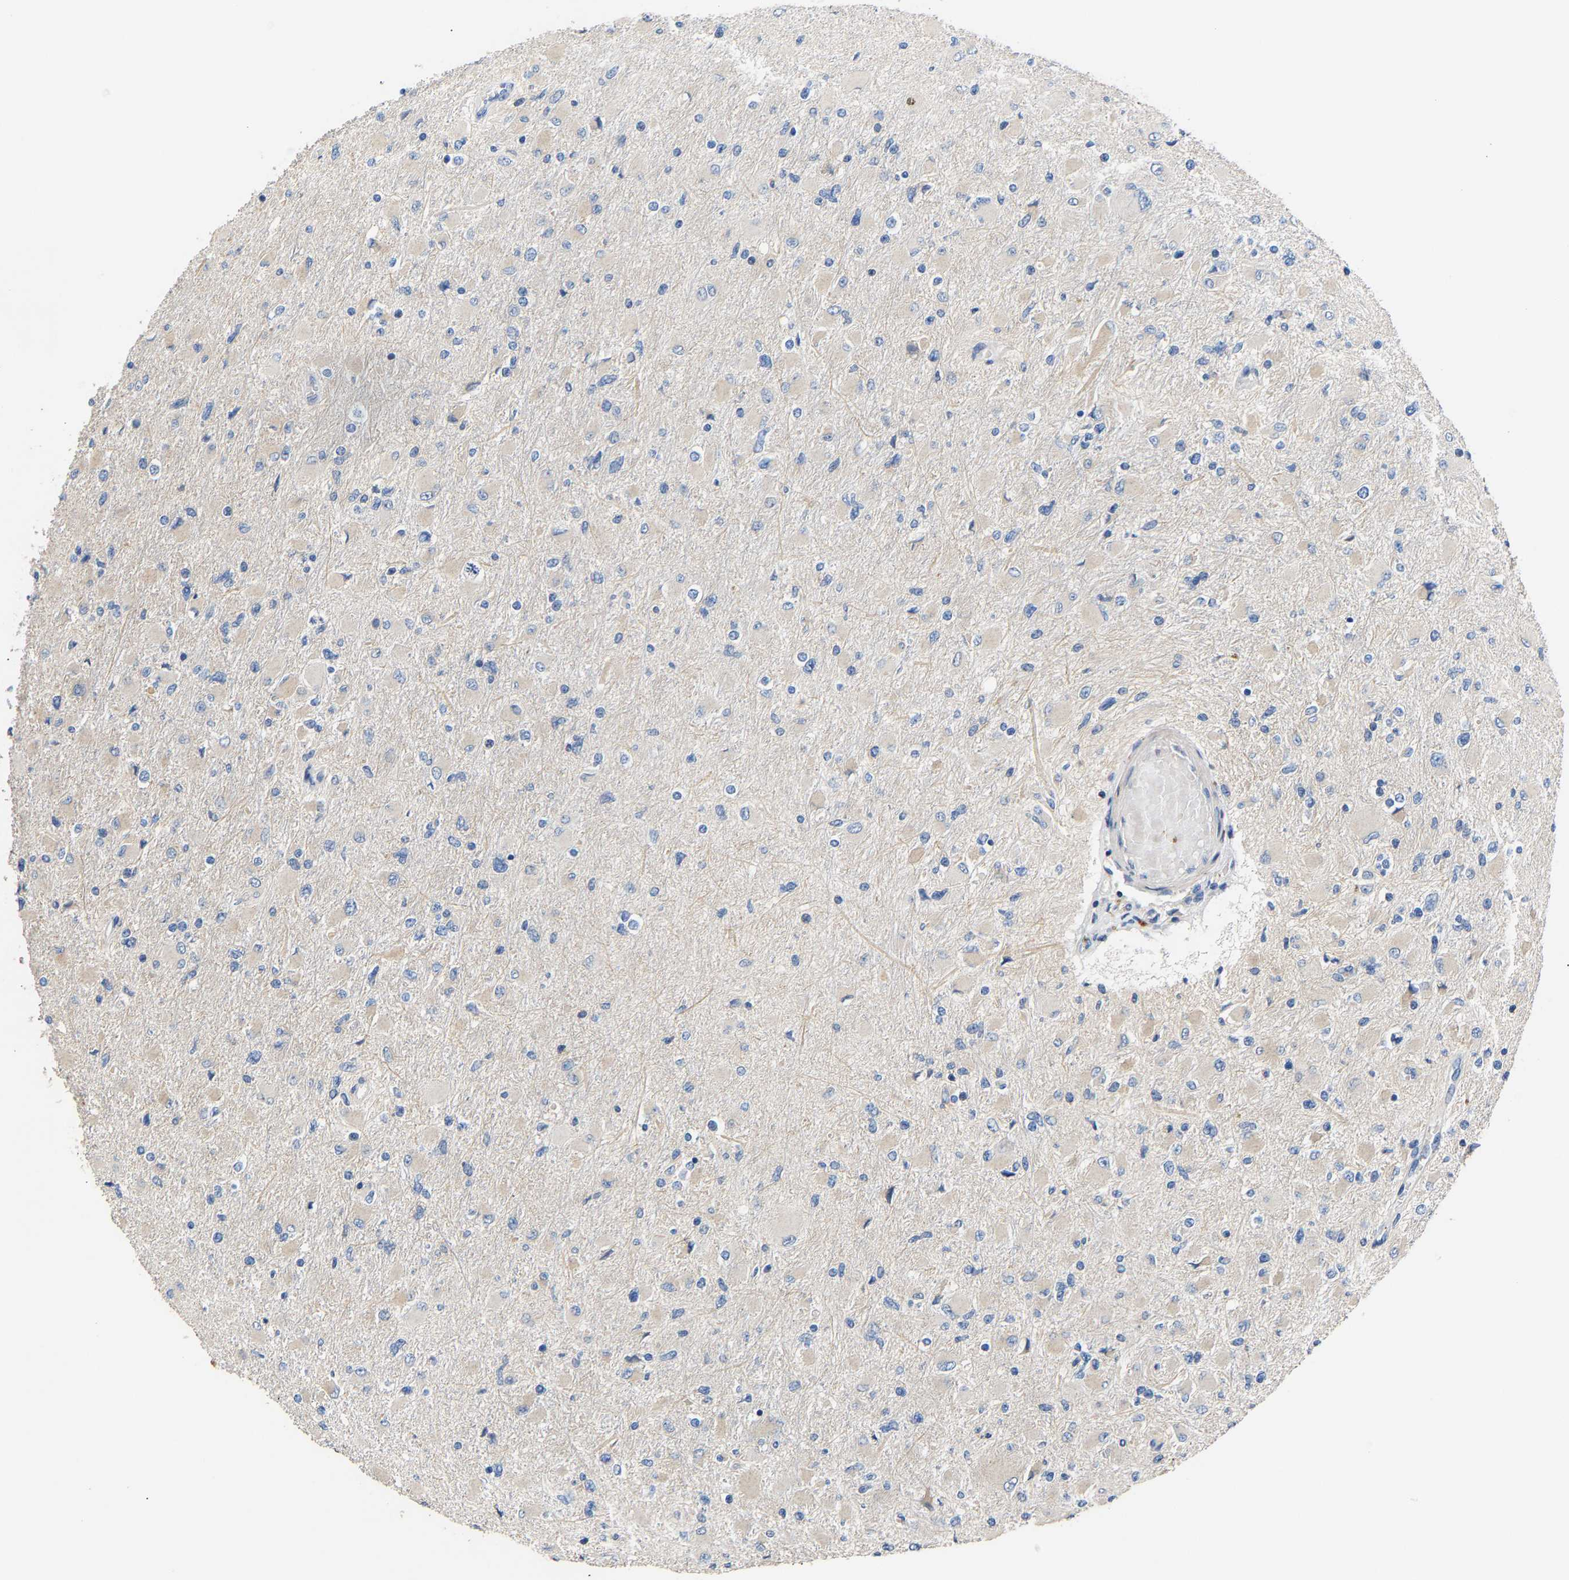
{"staining": {"intensity": "weak", "quantity": "<25%", "location": "cytoplasmic/membranous"}, "tissue": "glioma", "cell_type": "Tumor cells", "image_type": "cancer", "snomed": [{"axis": "morphology", "description": "Glioma, malignant, High grade"}, {"axis": "topography", "description": "Cerebral cortex"}], "caption": "This is an immunohistochemistry photomicrograph of human malignant high-grade glioma. There is no expression in tumor cells.", "gene": "CCDC171", "patient": {"sex": "female", "age": 36}}